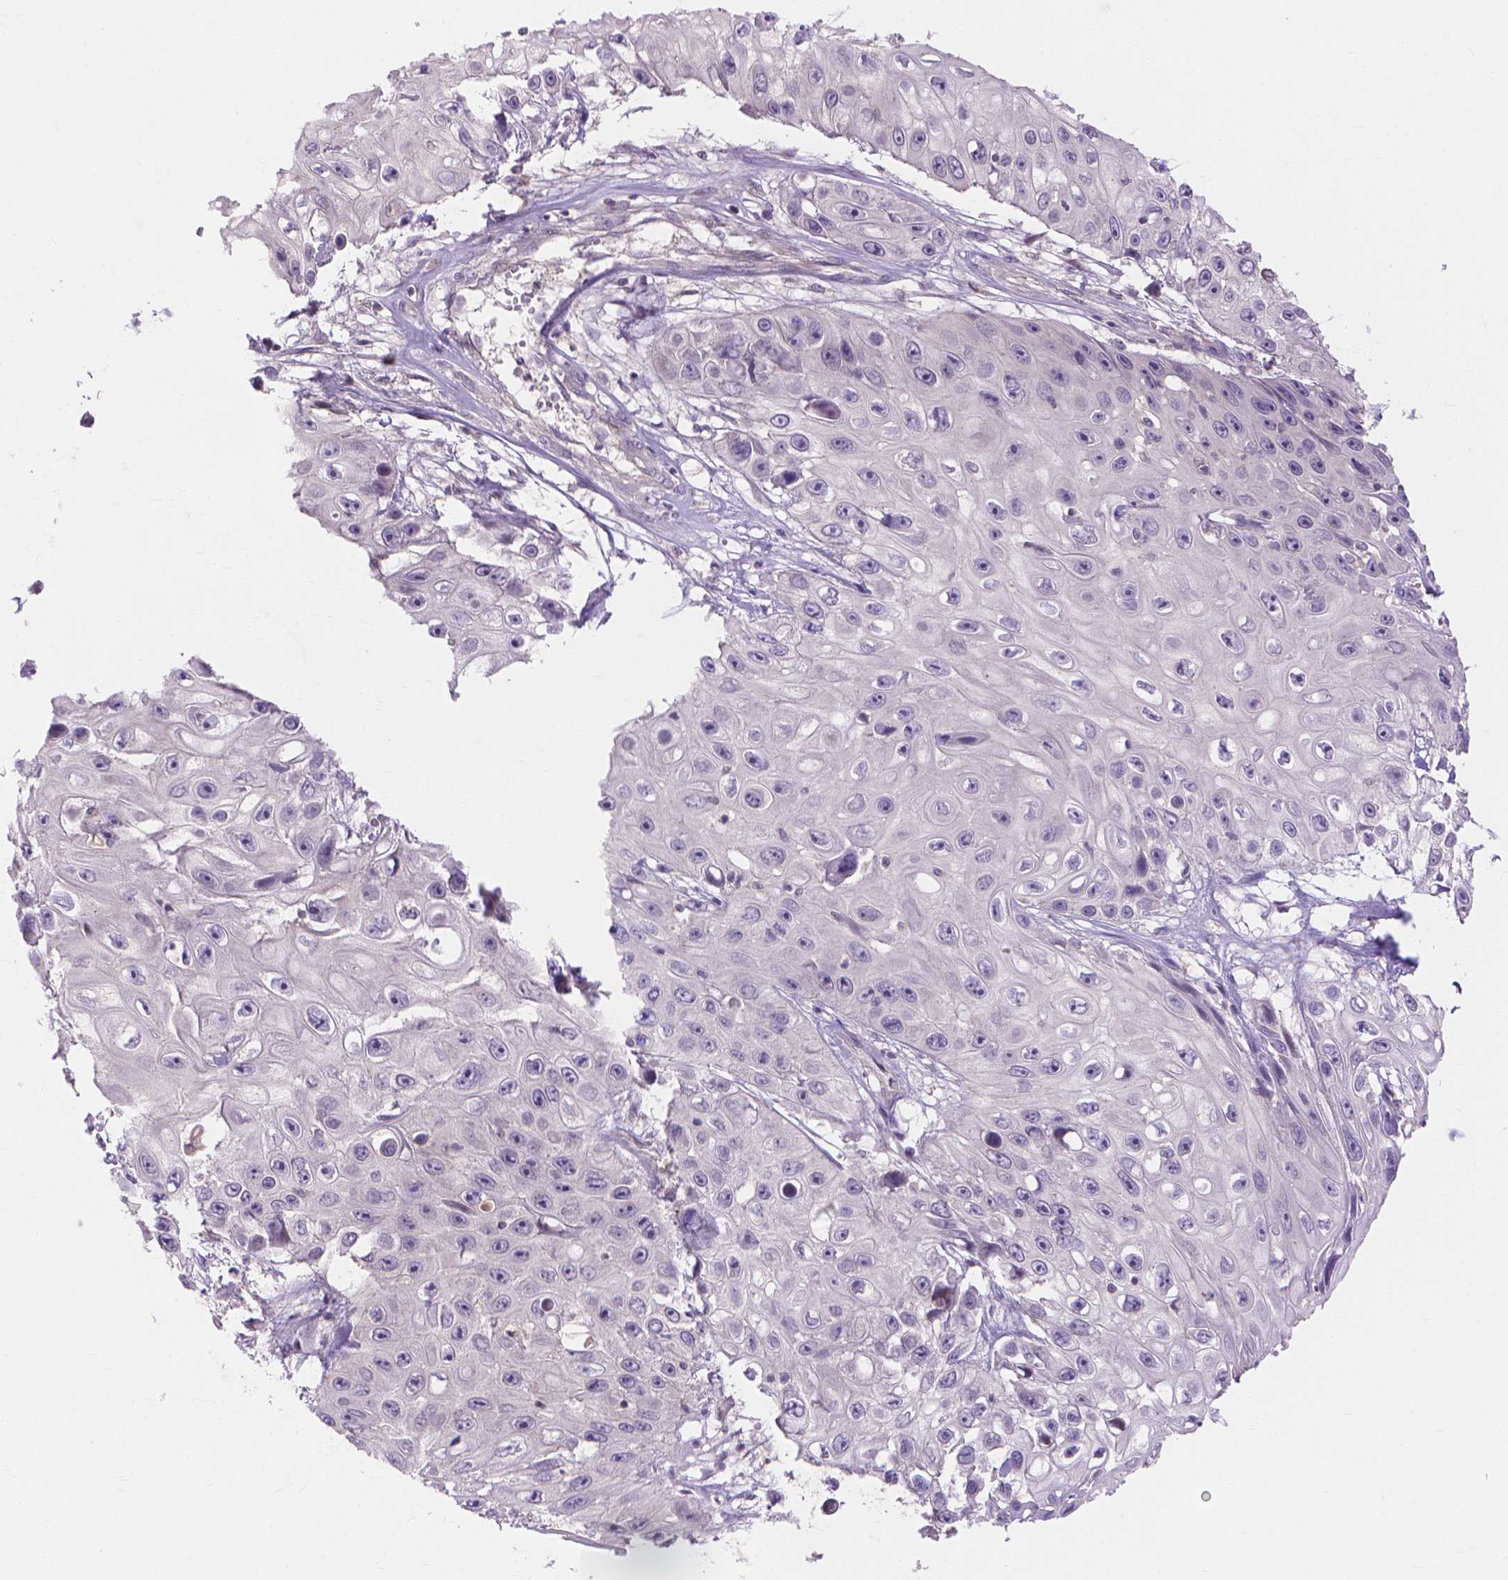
{"staining": {"intensity": "negative", "quantity": "none", "location": "none"}, "tissue": "skin cancer", "cell_type": "Tumor cells", "image_type": "cancer", "snomed": [{"axis": "morphology", "description": "Squamous cell carcinoma, NOS"}, {"axis": "topography", "description": "Skin"}], "caption": "DAB (3,3'-diaminobenzidine) immunohistochemical staining of human squamous cell carcinoma (skin) displays no significant positivity in tumor cells.", "gene": "PRDM13", "patient": {"sex": "male", "age": 82}}